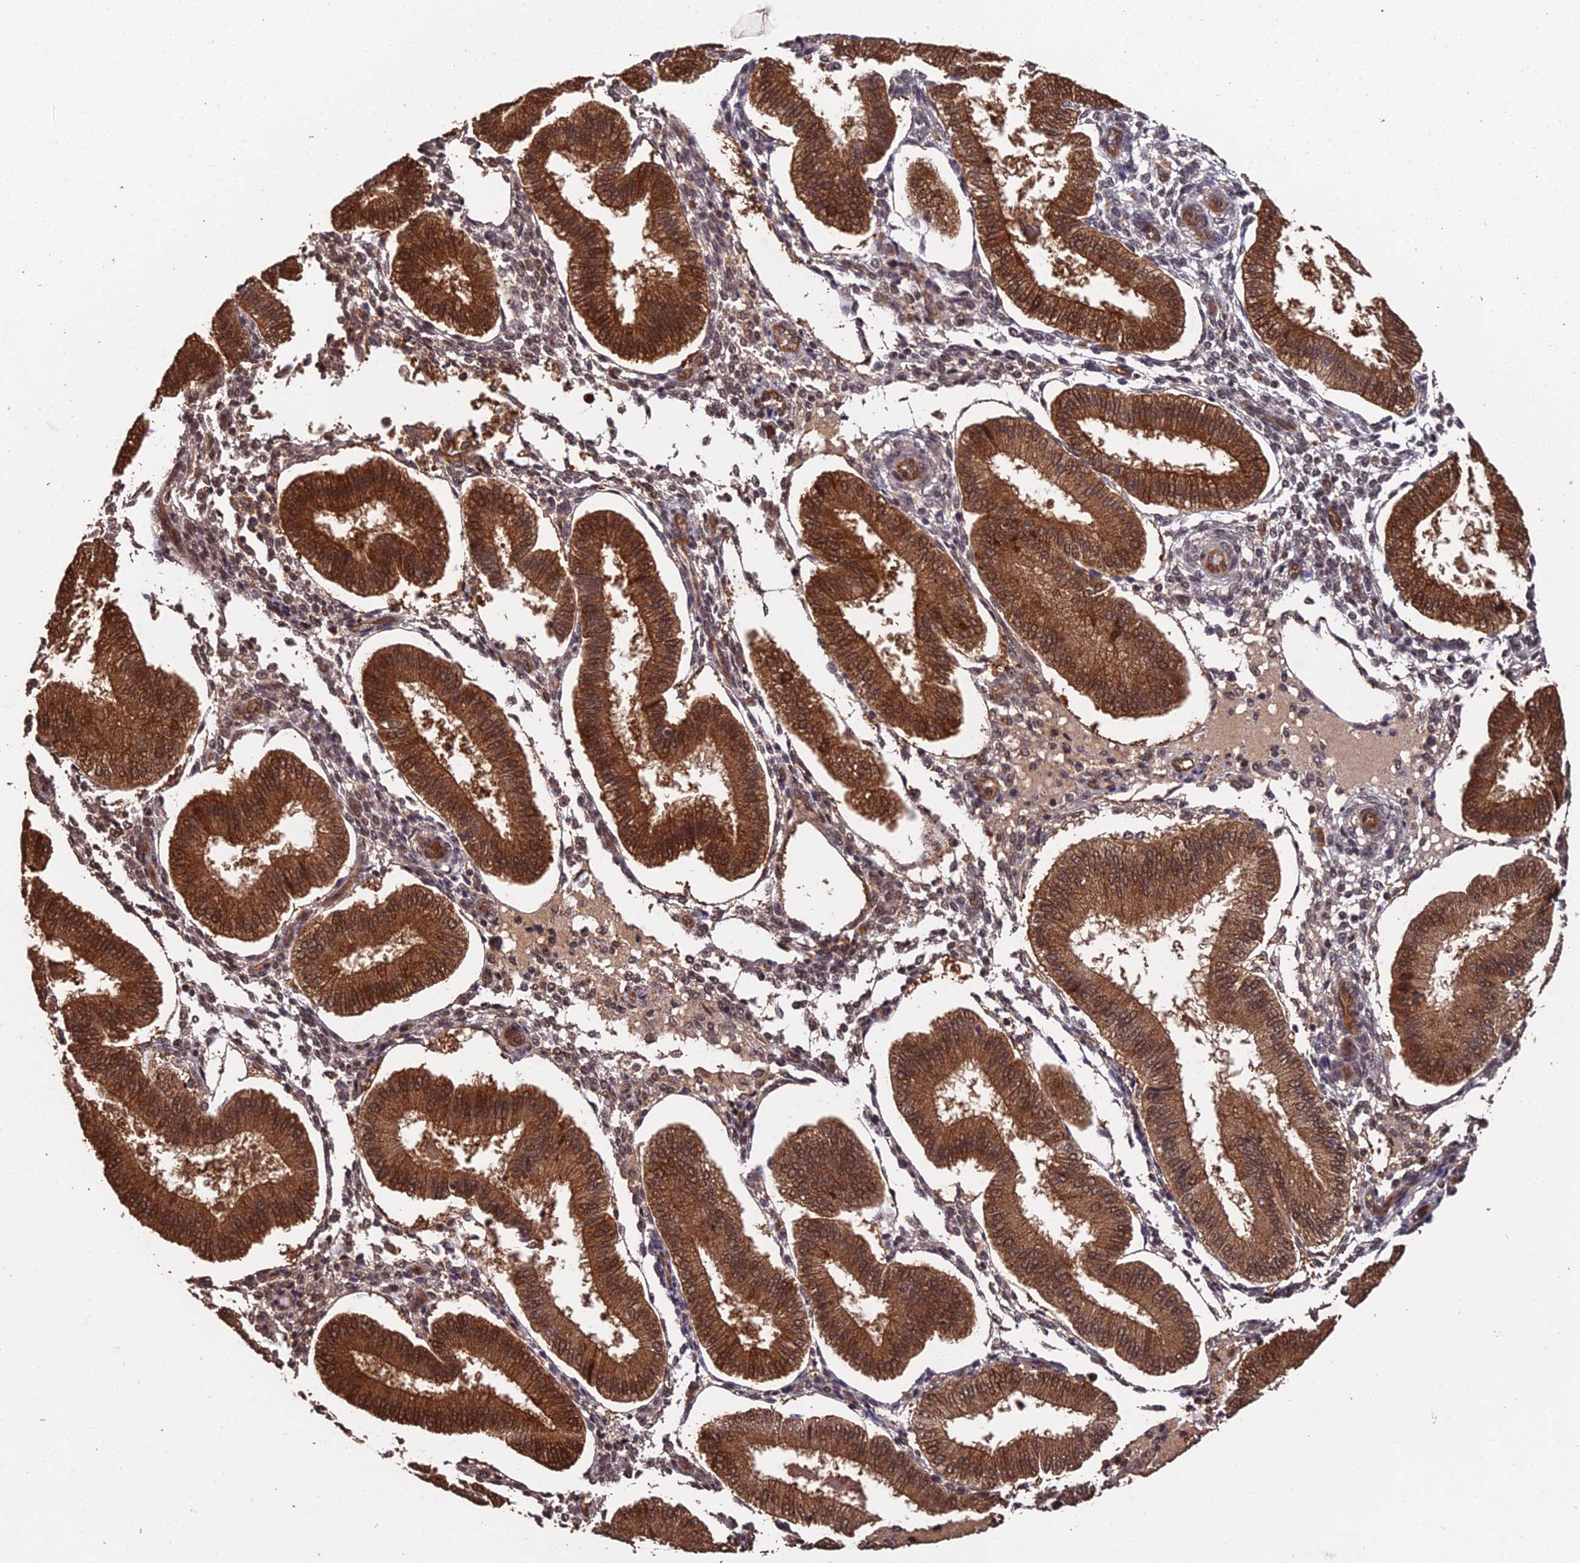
{"staining": {"intensity": "moderate", "quantity": "25%-75%", "location": "nuclear"}, "tissue": "endometrium", "cell_type": "Cells in endometrial stroma", "image_type": "normal", "snomed": [{"axis": "morphology", "description": "Normal tissue, NOS"}, {"axis": "topography", "description": "Endometrium"}], "caption": "About 25%-75% of cells in endometrial stroma in benign endometrium display moderate nuclear protein expression as visualized by brown immunohistochemical staining.", "gene": "RALGAPA2", "patient": {"sex": "female", "age": 39}}